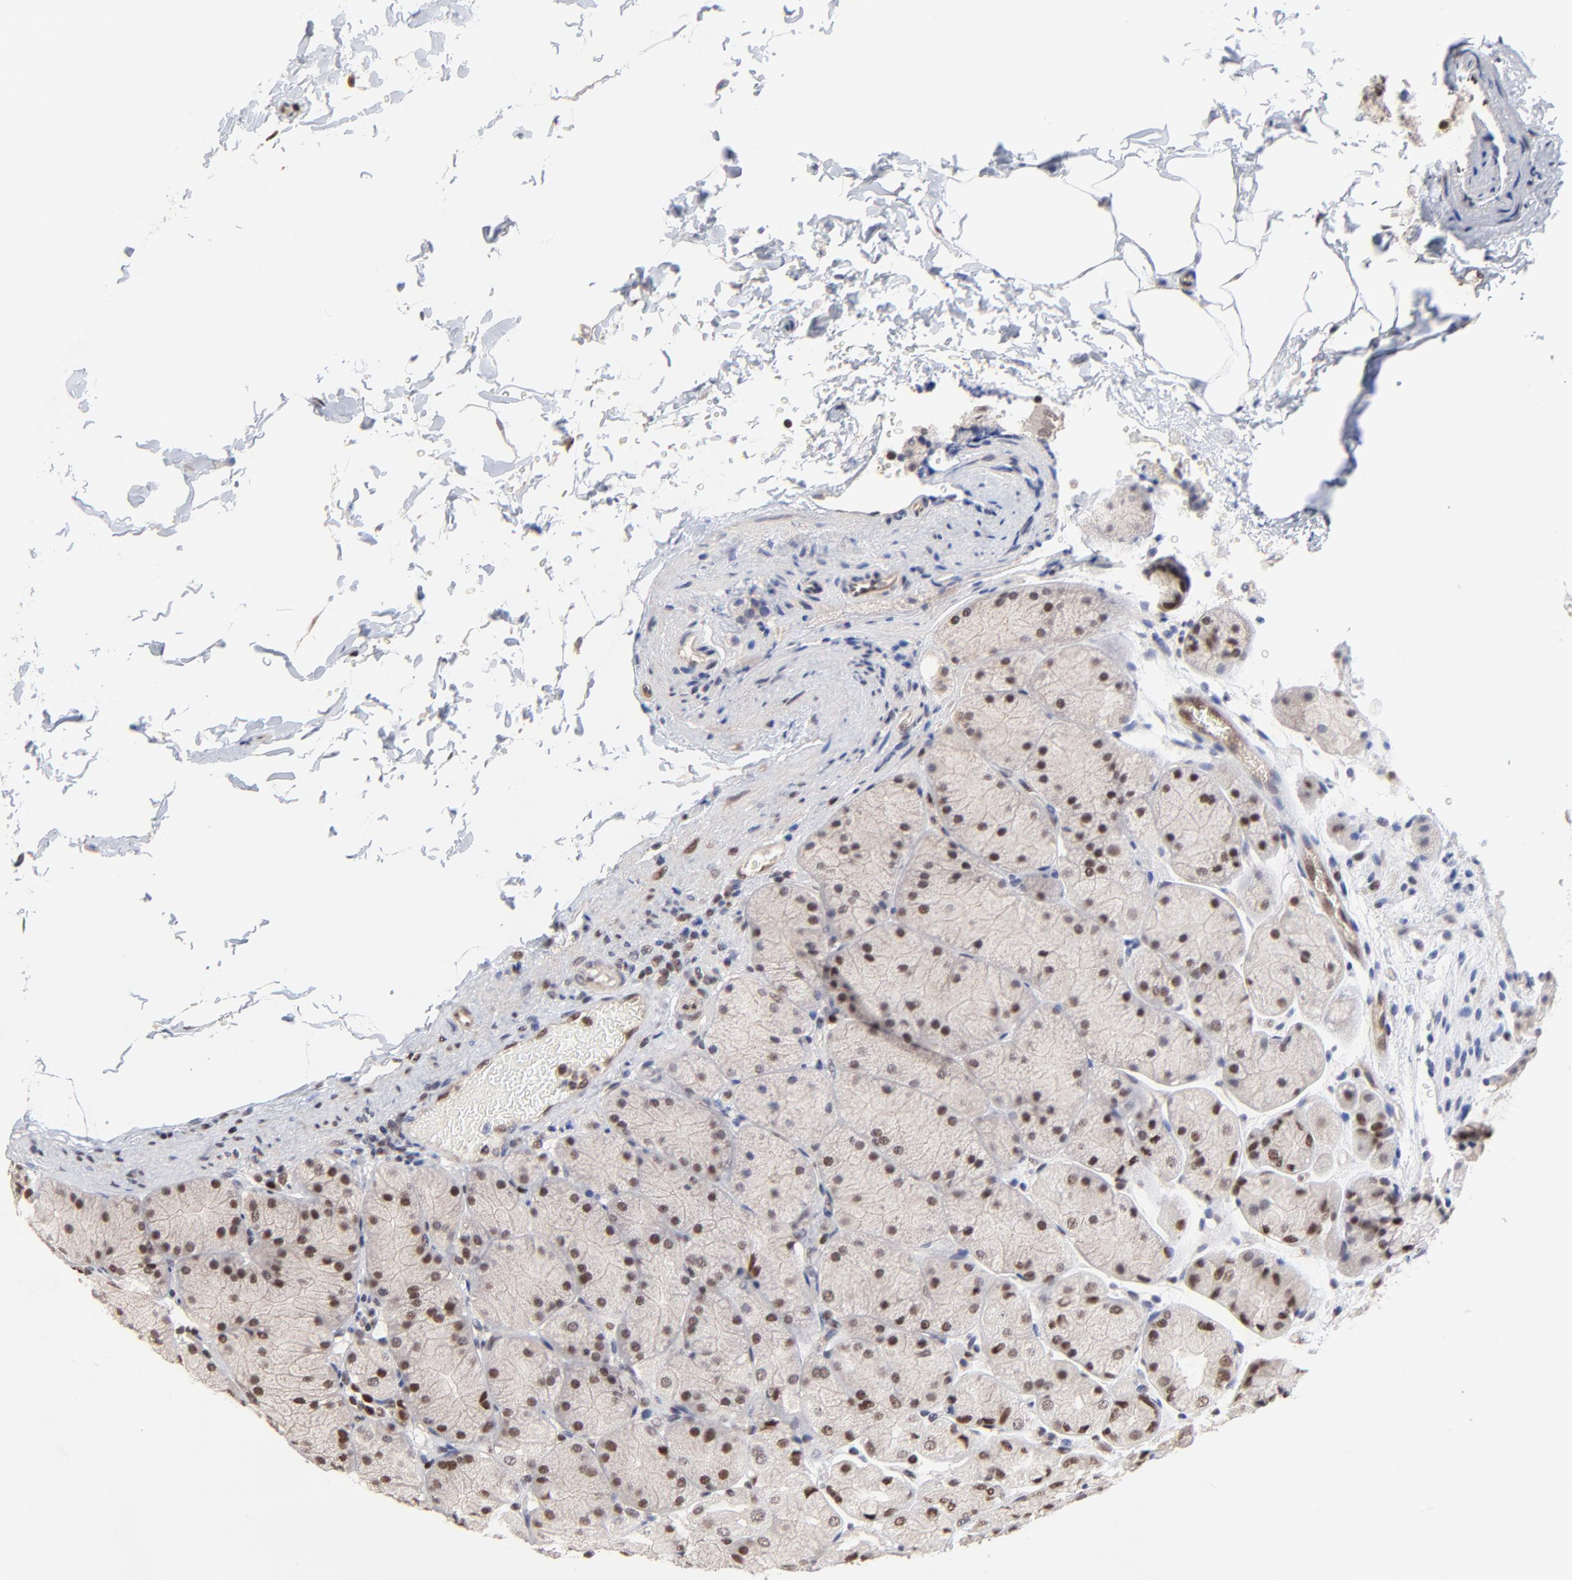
{"staining": {"intensity": "moderate", "quantity": ">75%", "location": "cytoplasmic/membranous,nuclear"}, "tissue": "stomach", "cell_type": "Glandular cells", "image_type": "normal", "snomed": [{"axis": "morphology", "description": "Normal tissue, NOS"}, {"axis": "topography", "description": "Stomach, upper"}], "caption": "Stomach stained with DAB (3,3'-diaminobenzidine) IHC reveals medium levels of moderate cytoplasmic/membranous,nuclear expression in about >75% of glandular cells.", "gene": "DSN1", "patient": {"sex": "female", "age": 56}}